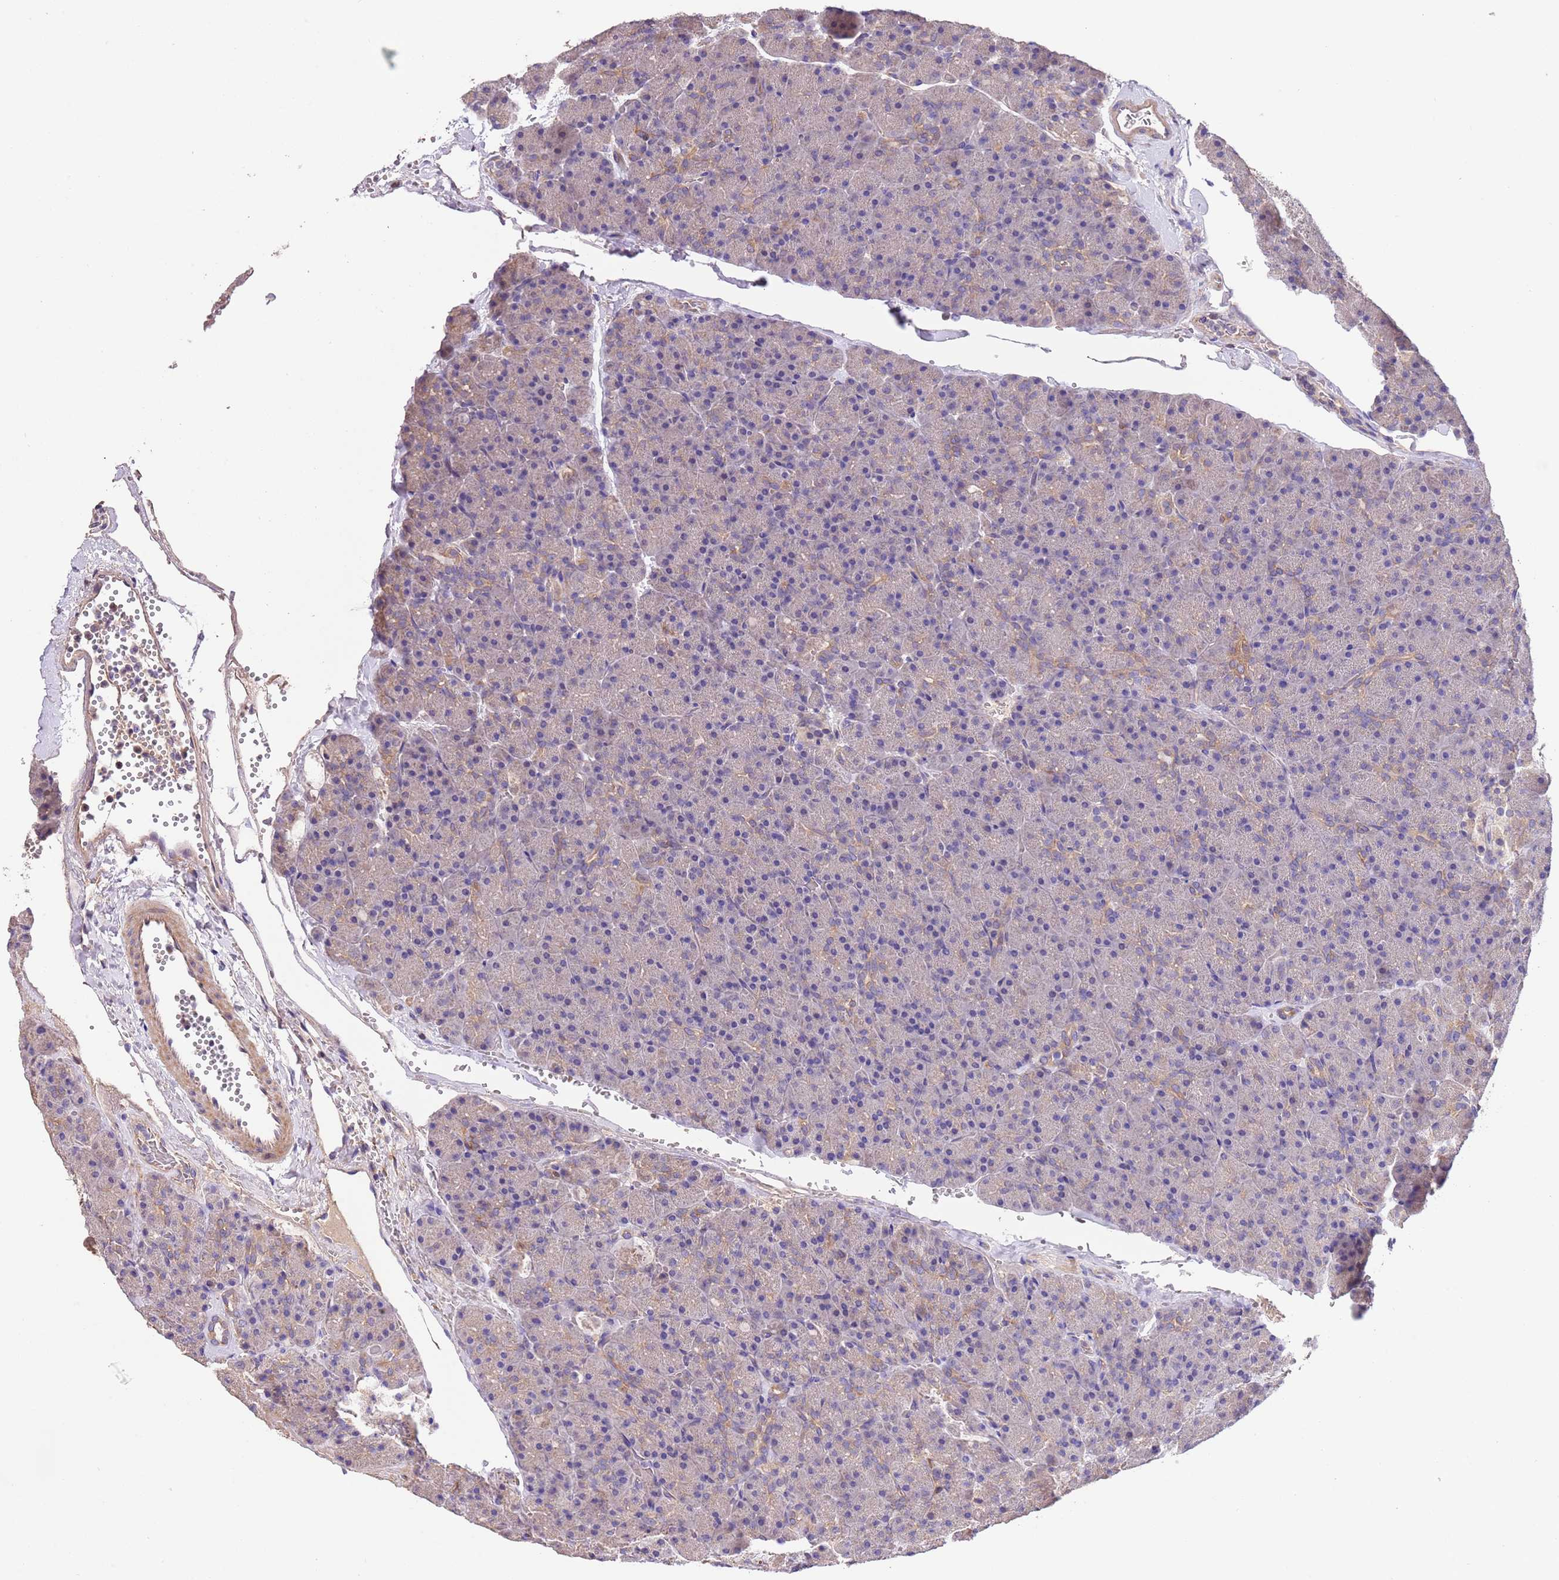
{"staining": {"intensity": "moderate", "quantity": "<25%", "location": "cytoplasmic/membranous"}, "tissue": "pancreas", "cell_type": "Exocrine glandular cells", "image_type": "normal", "snomed": [{"axis": "morphology", "description": "Normal tissue, NOS"}, {"axis": "topography", "description": "Pancreas"}], "caption": "Pancreas stained with IHC reveals moderate cytoplasmic/membranous positivity in about <25% of exocrine glandular cells. (DAB = brown stain, brightfield microscopy at high magnification).", "gene": "FAM89B", "patient": {"sex": "male", "age": 36}}